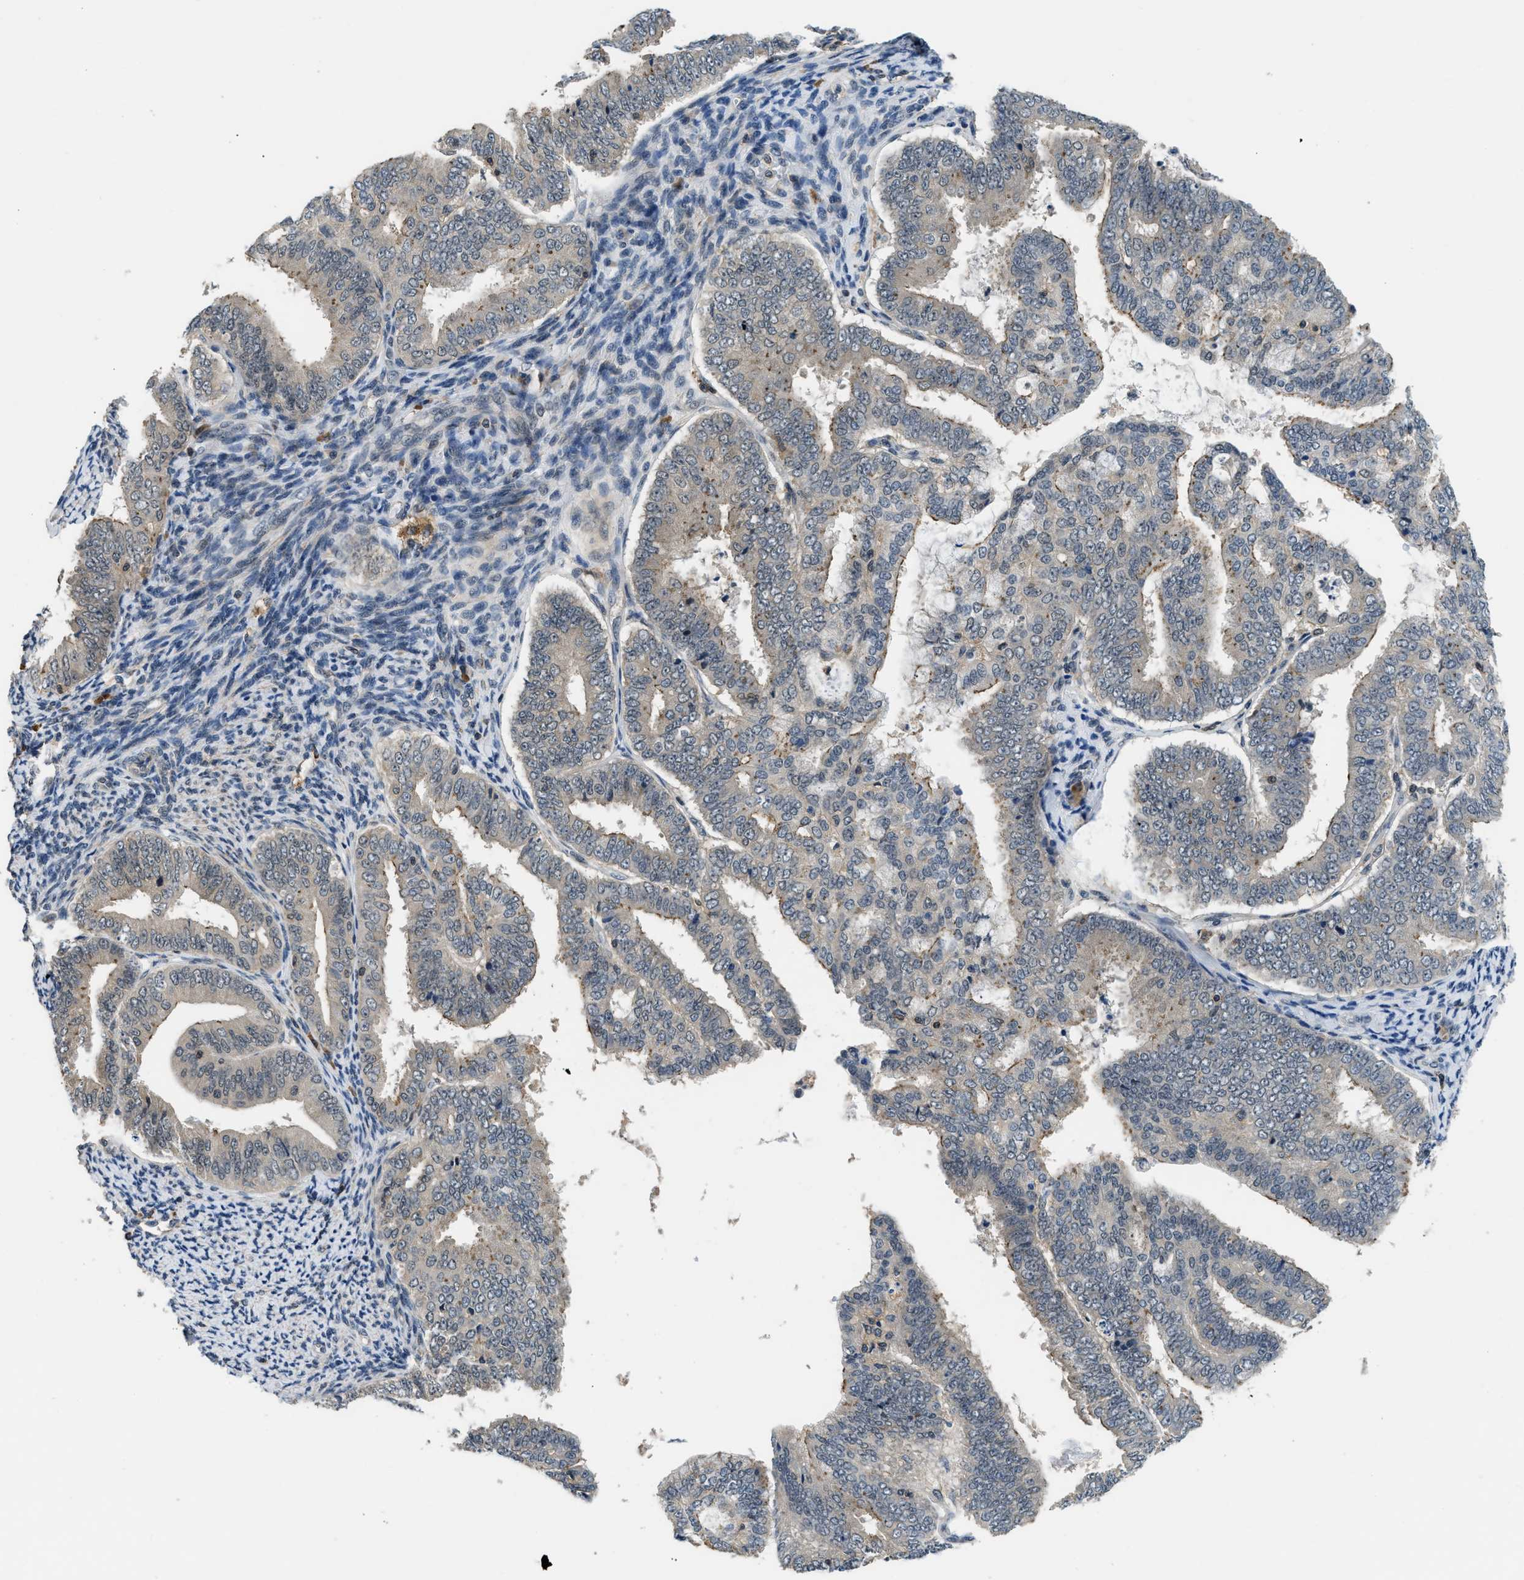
{"staining": {"intensity": "moderate", "quantity": "<25%", "location": "cytoplasmic/membranous"}, "tissue": "endometrial cancer", "cell_type": "Tumor cells", "image_type": "cancer", "snomed": [{"axis": "morphology", "description": "Adenocarcinoma, NOS"}, {"axis": "topography", "description": "Endometrium"}], "caption": "The immunohistochemical stain highlights moderate cytoplasmic/membranous positivity in tumor cells of endometrial cancer (adenocarcinoma) tissue. Nuclei are stained in blue.", "gene": "MTMR1", "patient": {"sex": "female", "age": 63}}